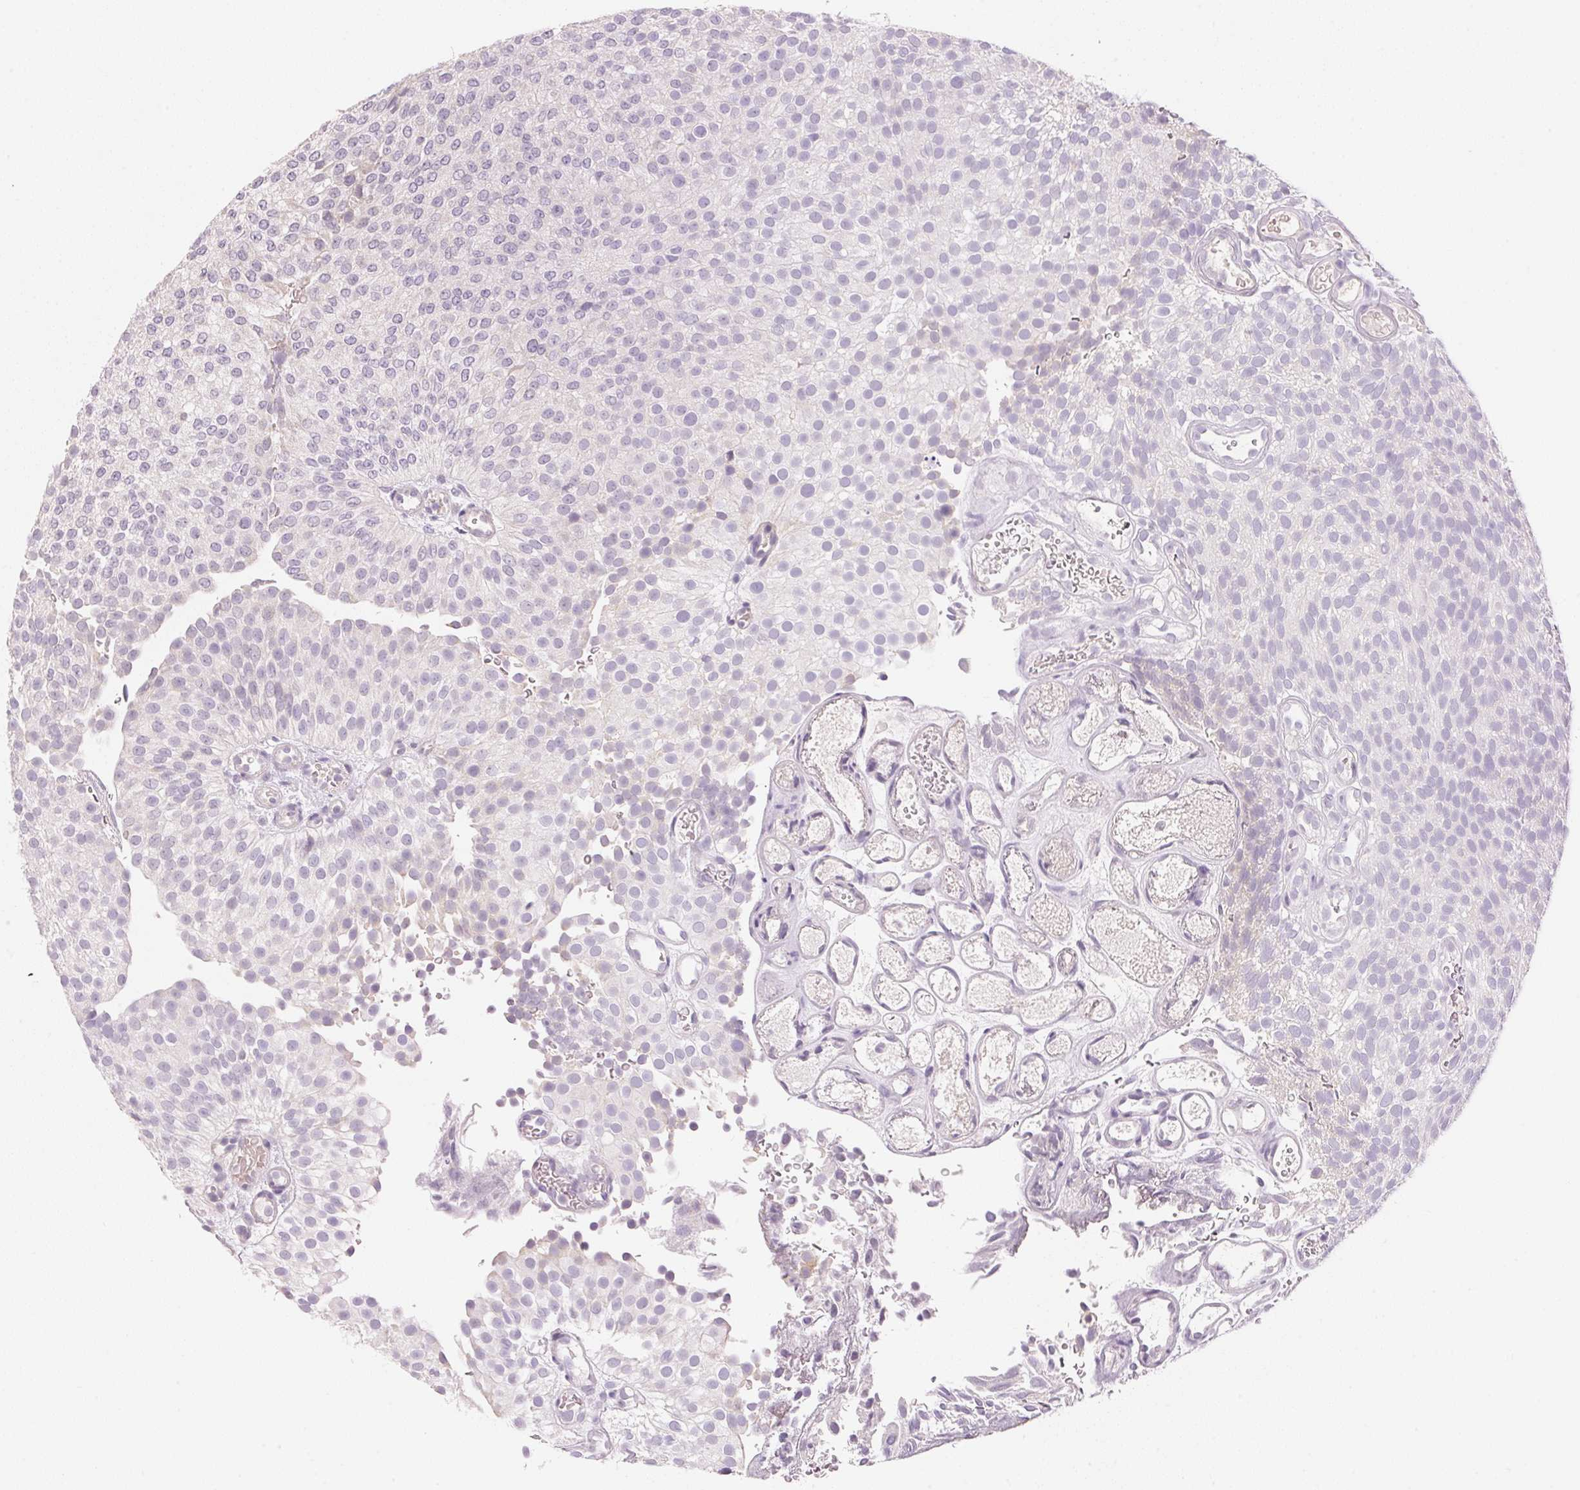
{"staining": {"intensity": "negative", "quantity": "none", "location": "none"}, "tissue": "urothelial cancer", "cell_type": "Tumor cells", "image_type": "cancer", "snomed": [{"axis": "morphology", "description": "Urothelial carcinoma, Low grade"}, {"axis": "topography", "description": "Urinary bladder"}], "caption": "Immunohistochemistry (IHC) micrograph of neoplastic tissue: urothelial cancer stained with DAB (3,3'-diaminobenzidine) displays no significant protein positivity in tumor cells.", "gene": "CYP11B1", "patient": {"sex": "male", "age": 78}}